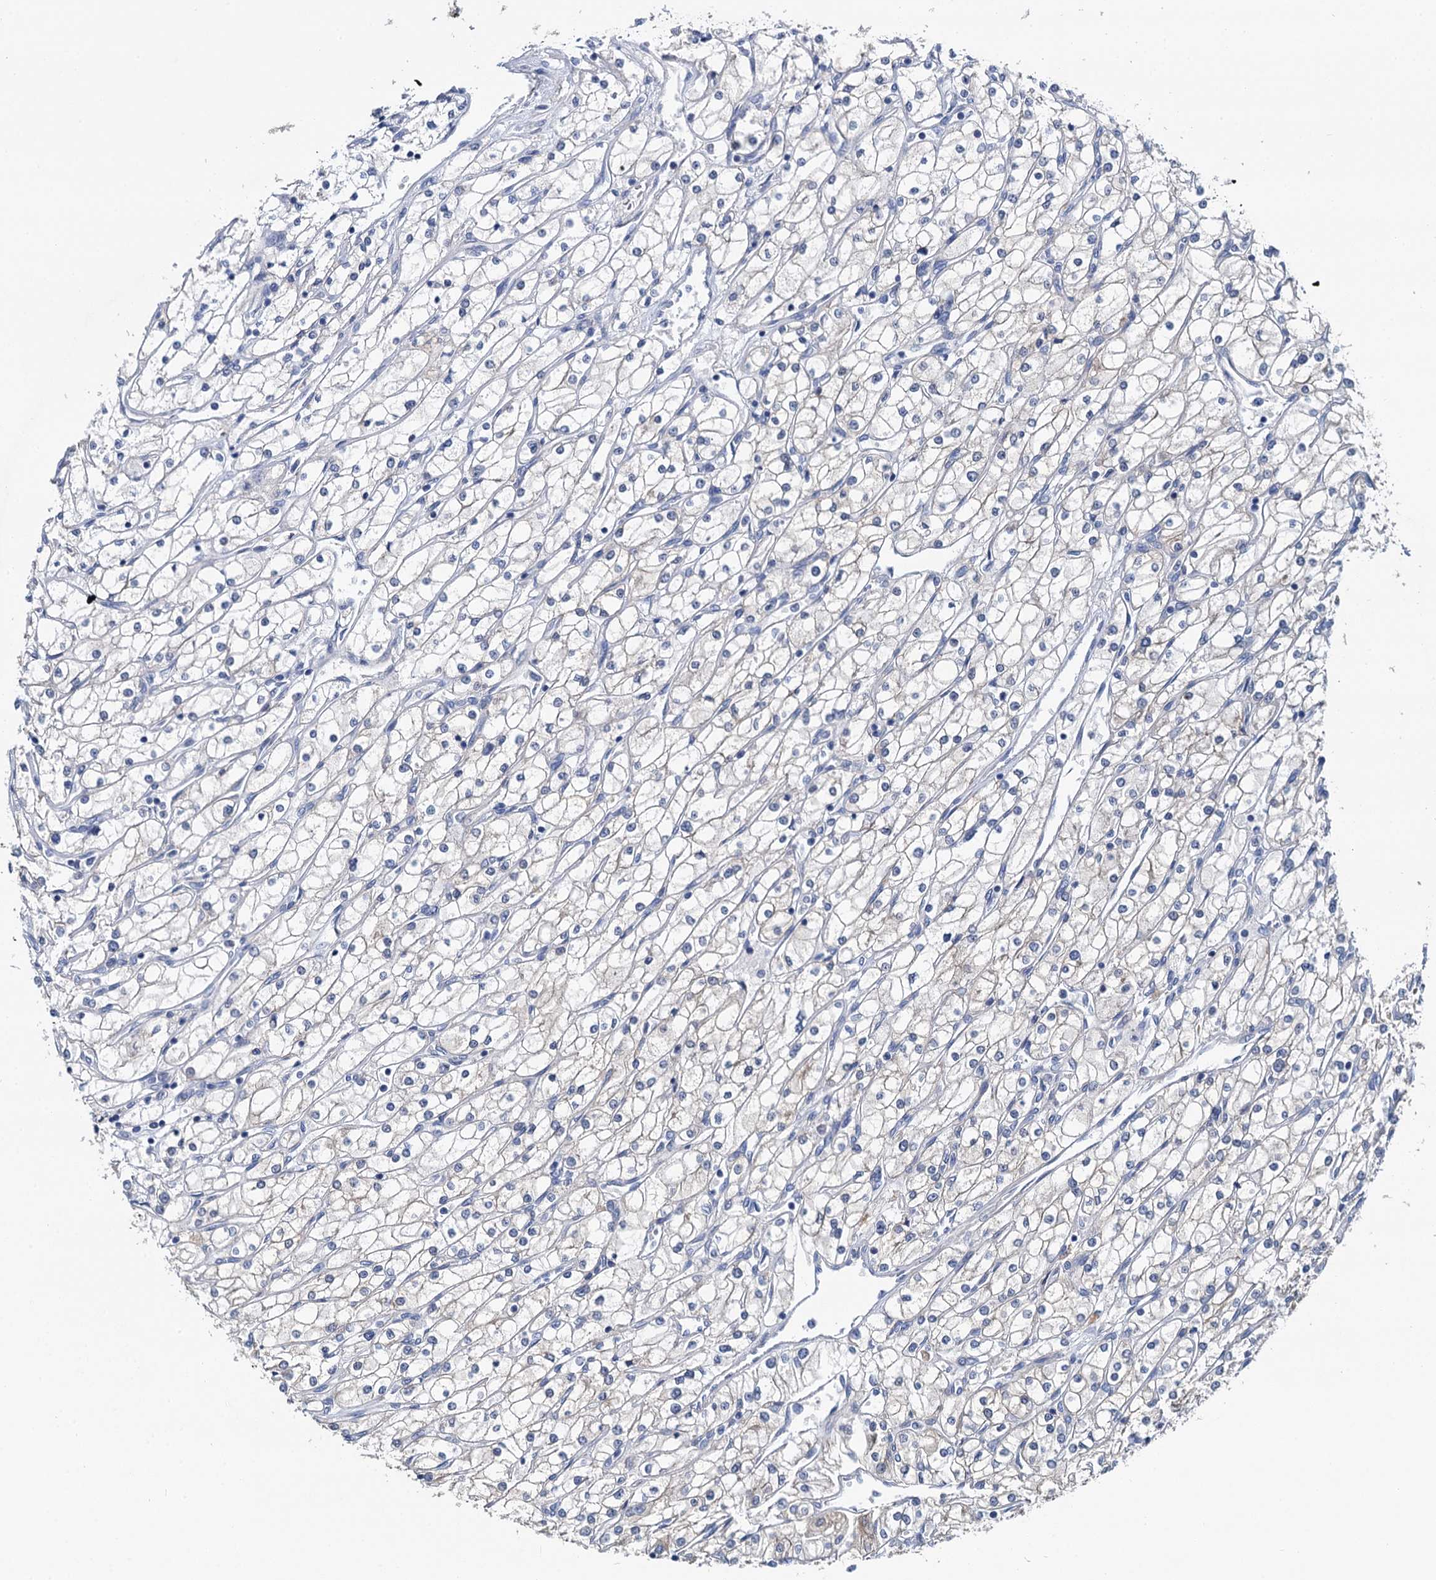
{"staining": {"intensity": "negative", "quantity": "none", "location": "none"}, "tissue": "renal cancer", "cell_type": "Tumor cells", "image_type": "cancer", "snomed": [{"axis": "morphology", "description": "Adenocarcinoma, NOS"}, {"axis": "topography", "description": "Kidney"}], "caption": "Immunohistochemical staining of adenocarcinoma (renal) reveals no significant expression in tumor cells.", "gene": "ANKRD42", "patient": {"sex": "male", "age": 80}}